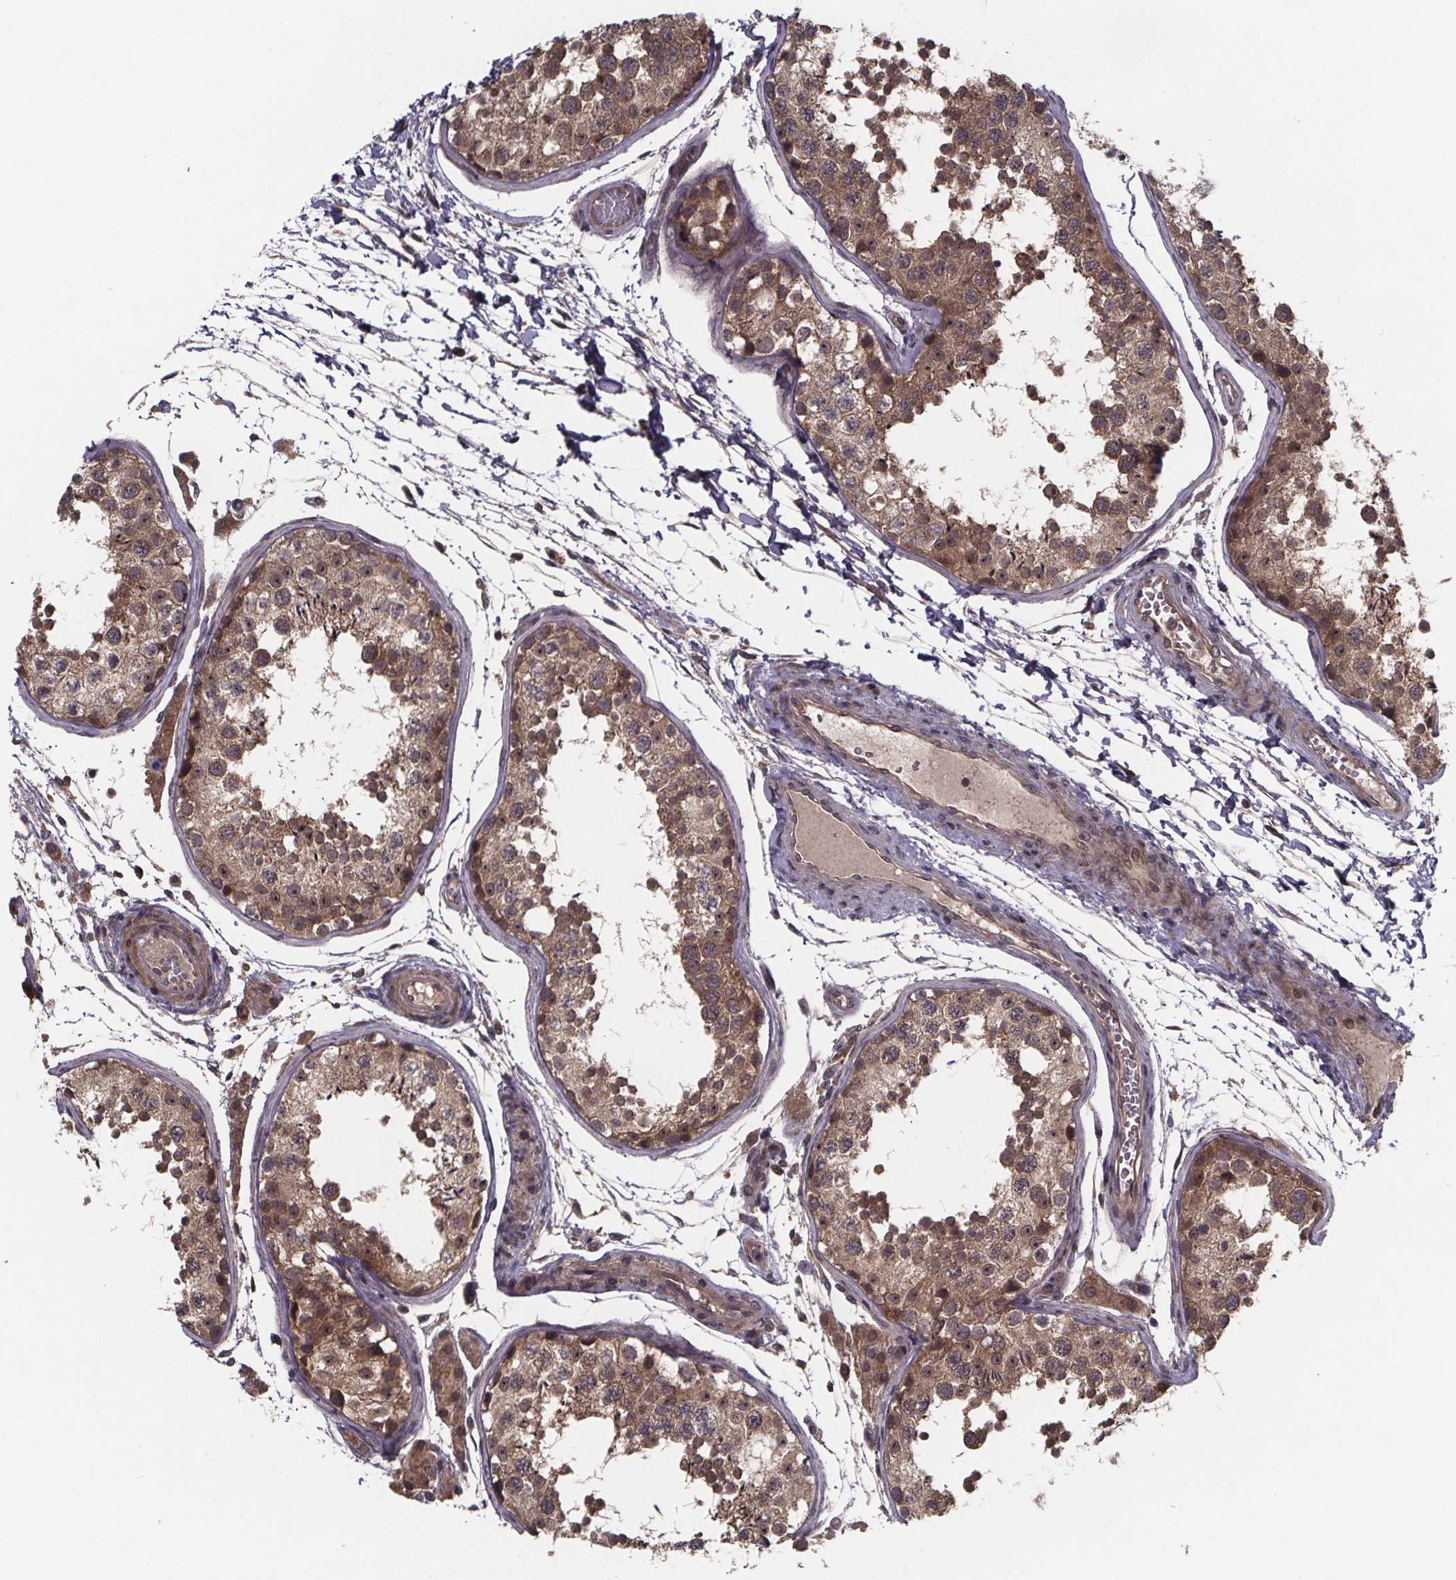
{"staining": {"intensity": "moderate", "quantity": ">75%", "location": "cytoplasmic/membranous,nuclear"}, "tissue": "testis", "cell_type": "Cells in seminiferous ducts", "image_type": "normal", "snomed": [{"axis": "morphology", "description": "Normal tissue, NOS"}, {"axis": "topography", "description": "Testis"}], "caption": "Immunohistochemistry (IHC) of normal testis exhibits medium levels of moderate cytoplasmic/membranous,nuclear expression in about >75% of cells in seminiferous ducts.", "gene": "FN3KRP", "patient": {"sex": "male", "age": 29}}